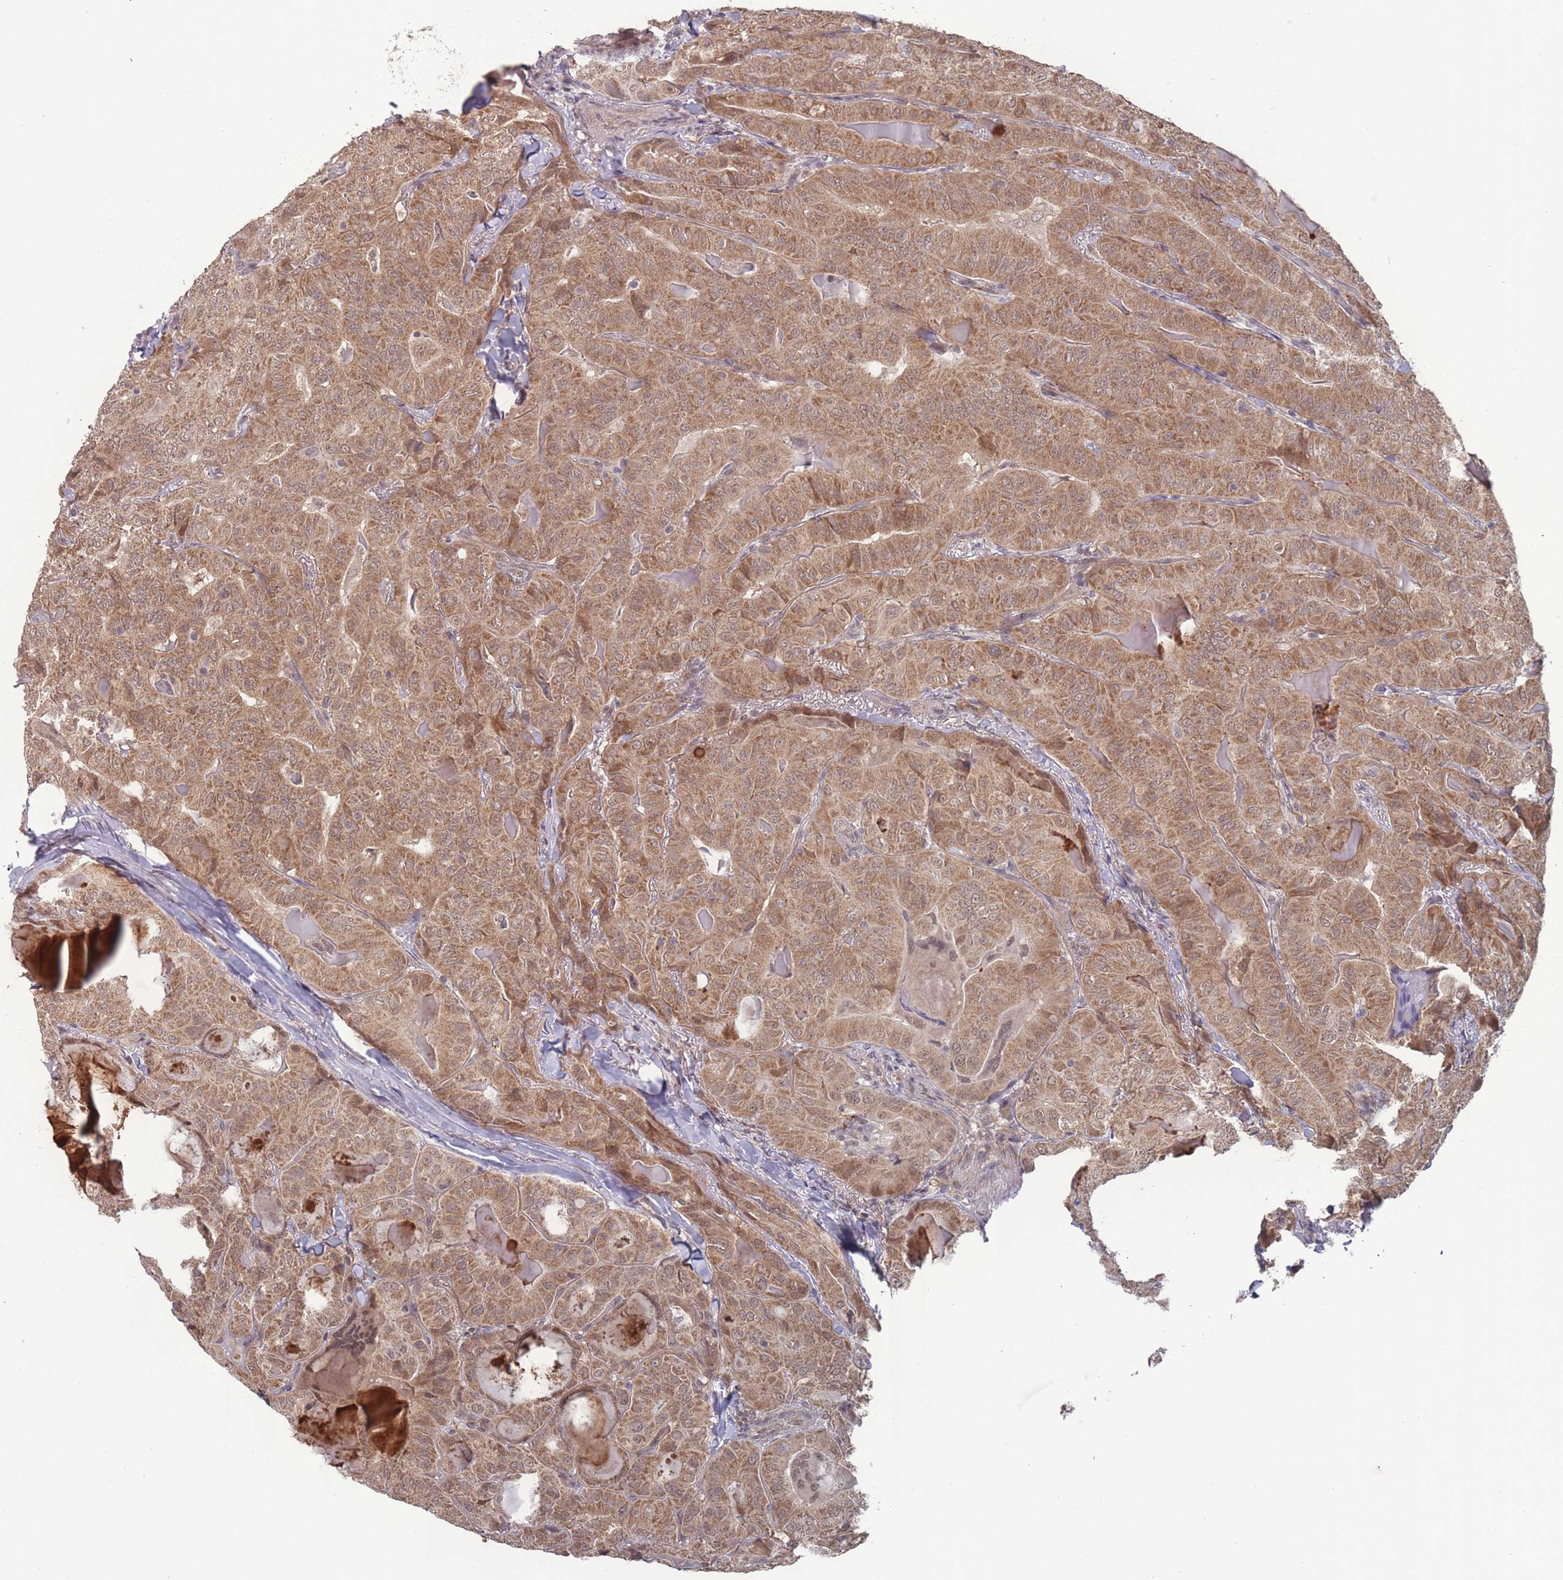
{"staining": {"intensity": "moderate", "quantity": ">75%", "location": "cytoplasmic/membranous"}, "tissue": "thyroid cancer", "cell_type": "Tumor cells", "image_type": "cancer", "snomed": [{"axis": "morphology", "description": "Papillary adenocarcinoma, NOS"}, {"axis": "topography", "description": "Thyroid gland"}], "caption": "A medium amount of moderate cytoplasmic/membranous staining is seen in about >75% of tumor cells in papillary adenocarcinoma (thyroid) tissue.", "gene": "CNTRL", "patient": {"sex": "female", "age": 68}}